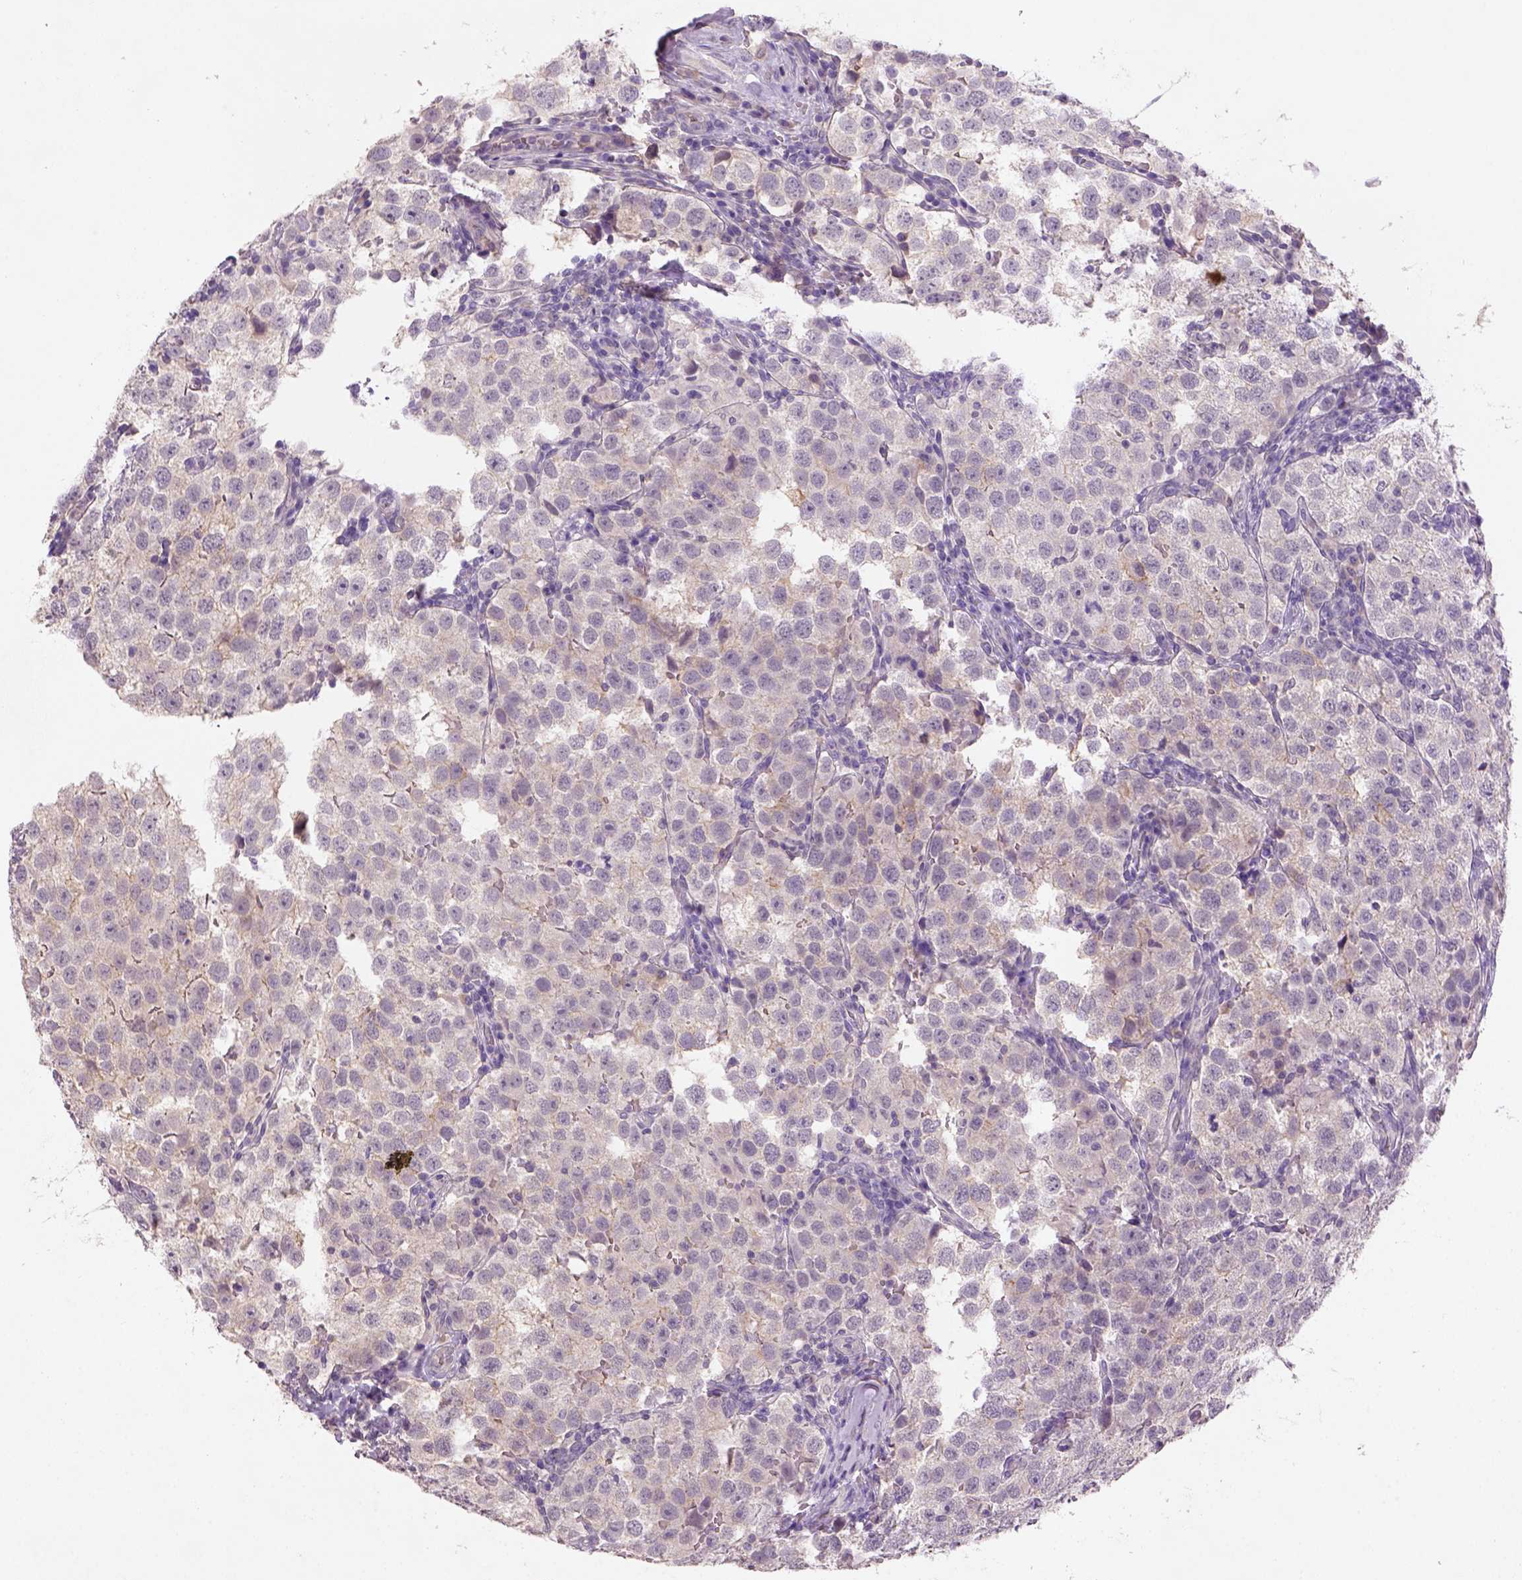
{"staining": {"intensity": "negative", "quantity": "none", "location": "none"}, "tissue": "testis cancer", "cell_type": "Tumor cells", "image_type": "cancer", "snomed": [{"axis": "morphology", "description": "Seminoma, NOS"}, {"axis": "topography", "description": "Testis"}], "caption": "The immunohistochemistry image has no significant positivity in tumor cells of testis cancer (seminoma) tissue.", "gene": "NLGN2", "patient": {"sex": "male", "age": 37}}